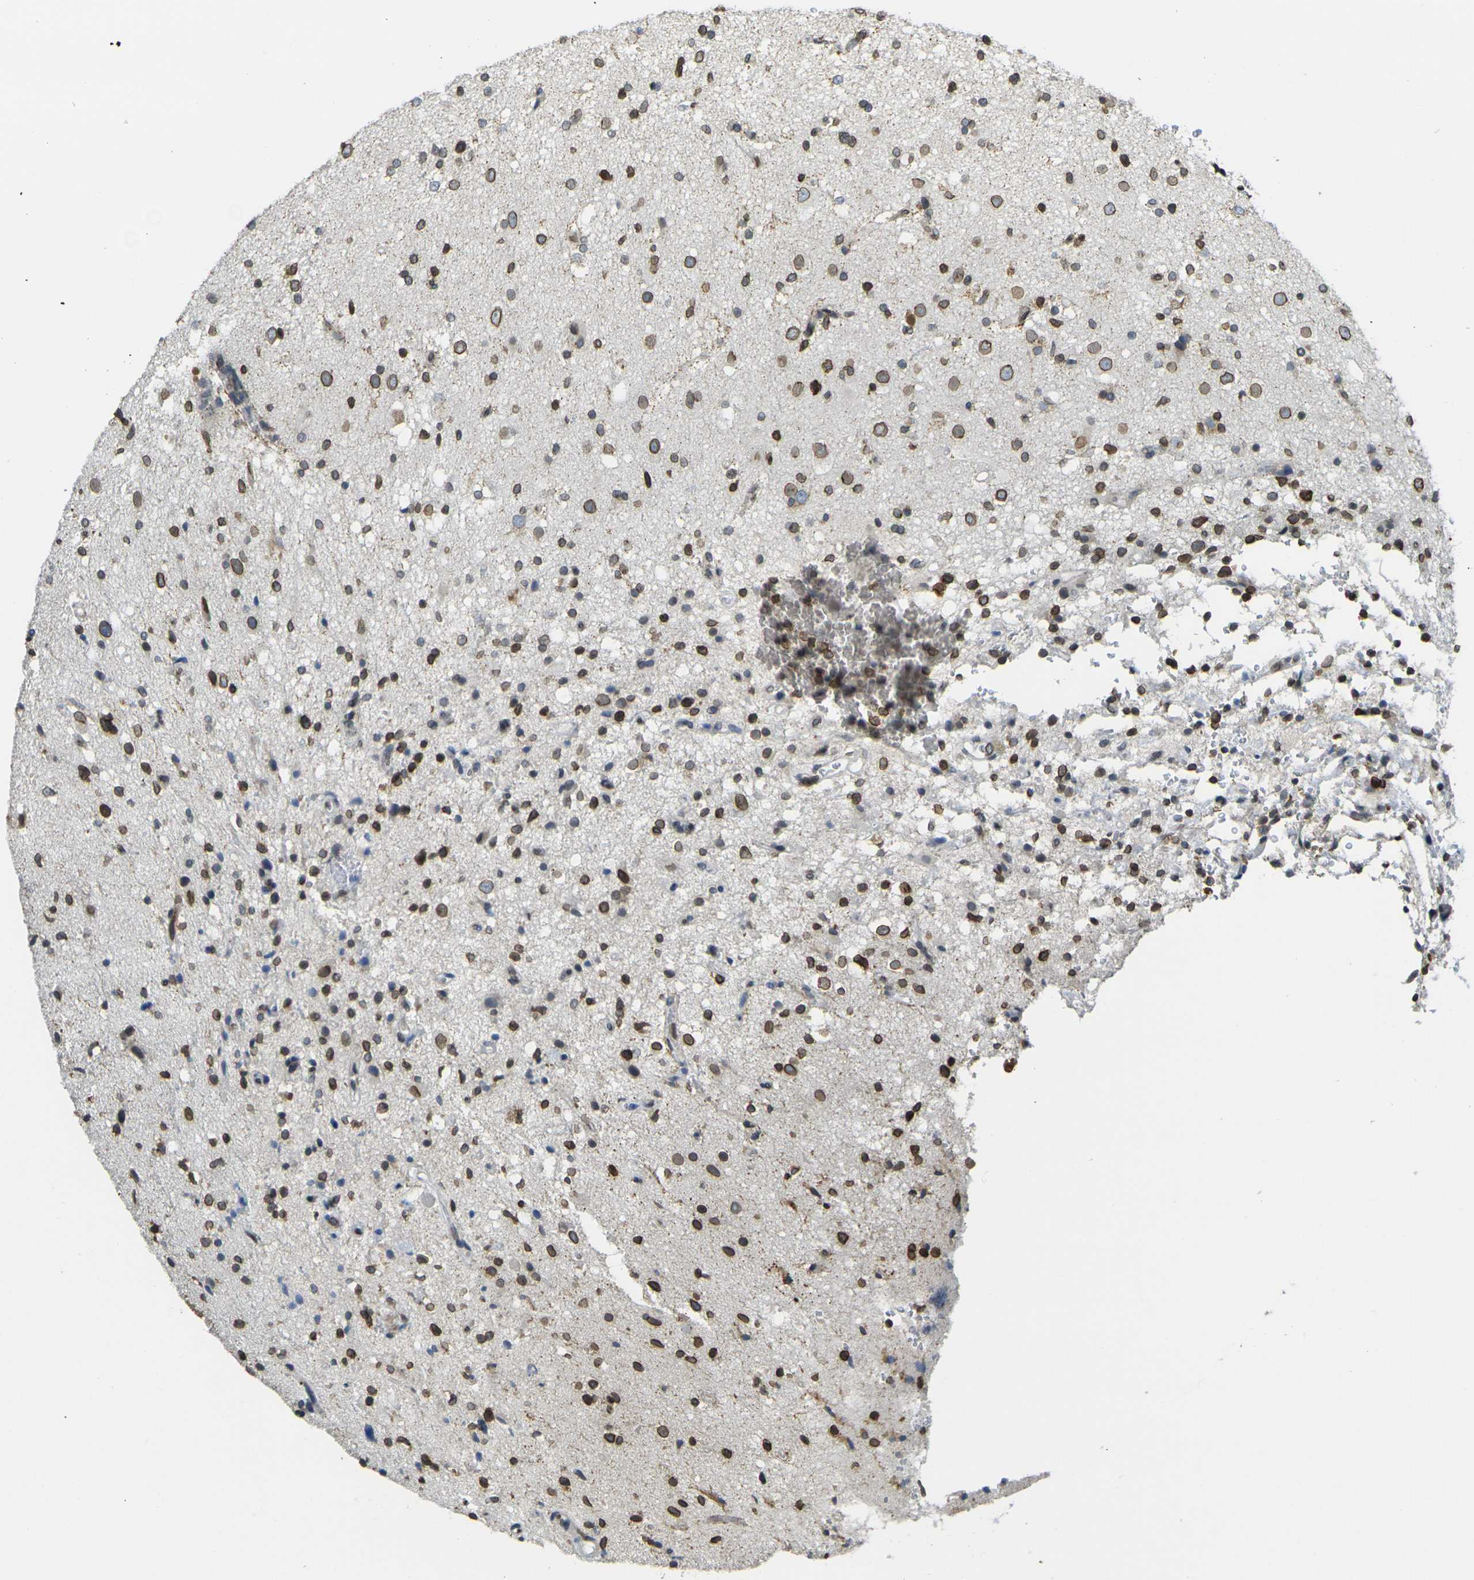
{"staining": {"intensity": "strong", "quantity": ">75%", "location": "cytoplasmic/membranous,nuclear"}, "tissue": "glioma", "cell_type": "Tumor cells", "image_type": "cancer", "snomed": [{"axis": "morphology", "description": "Glioma, malignant, High grade"}, {"axis": "topography", "description": "Brain"}], "caption": "A brown stain shows strong cytoplasmic/membranous and nuclear staining of a protein in human glioma tumor cells. (DAB IHC with brightfield microscopy, high magnification).", "gene": "BRDT", "patient": {"sex": "male", "age": 33}}